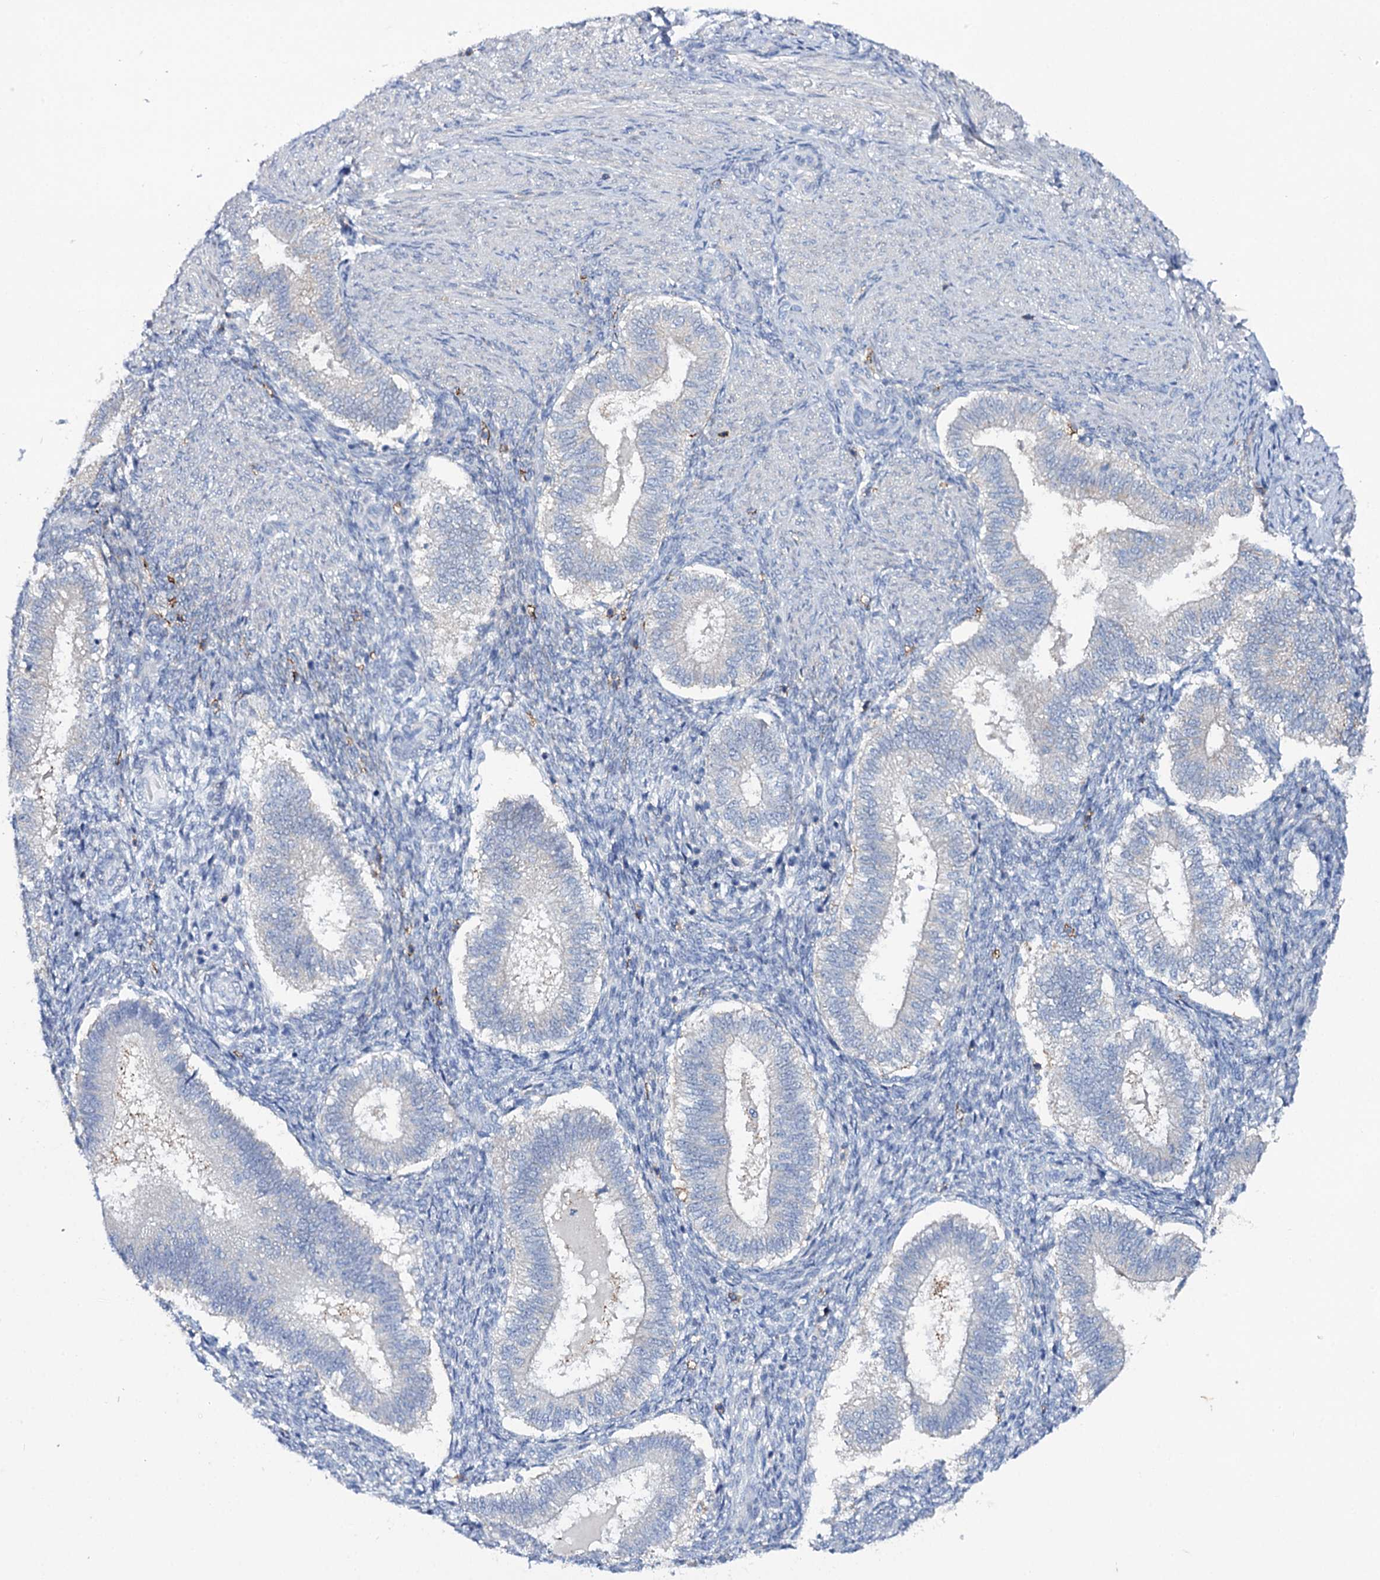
{"staining": {"intensity": "negative", "quantity": "none", "location": "none"}, "tissue": "endometrium", "cell_type": "Cells in endometrial stroma", "image_type": "normal", "snomed": [{"axis": "morphology", "description": "Normal tissue, NOS"}, {"axis": "topography", "description": "Endometrium"}], "caption": "Protein analysis of unremarkable endometrium exhibits no significant expression in cells in endometrial stroma. (DAB (3,3'-diaminobenzidine) IHC with hematoxylin counter stain).", "gene": "MID1IP1", "patient": {"sex": "female", "age": 25}}